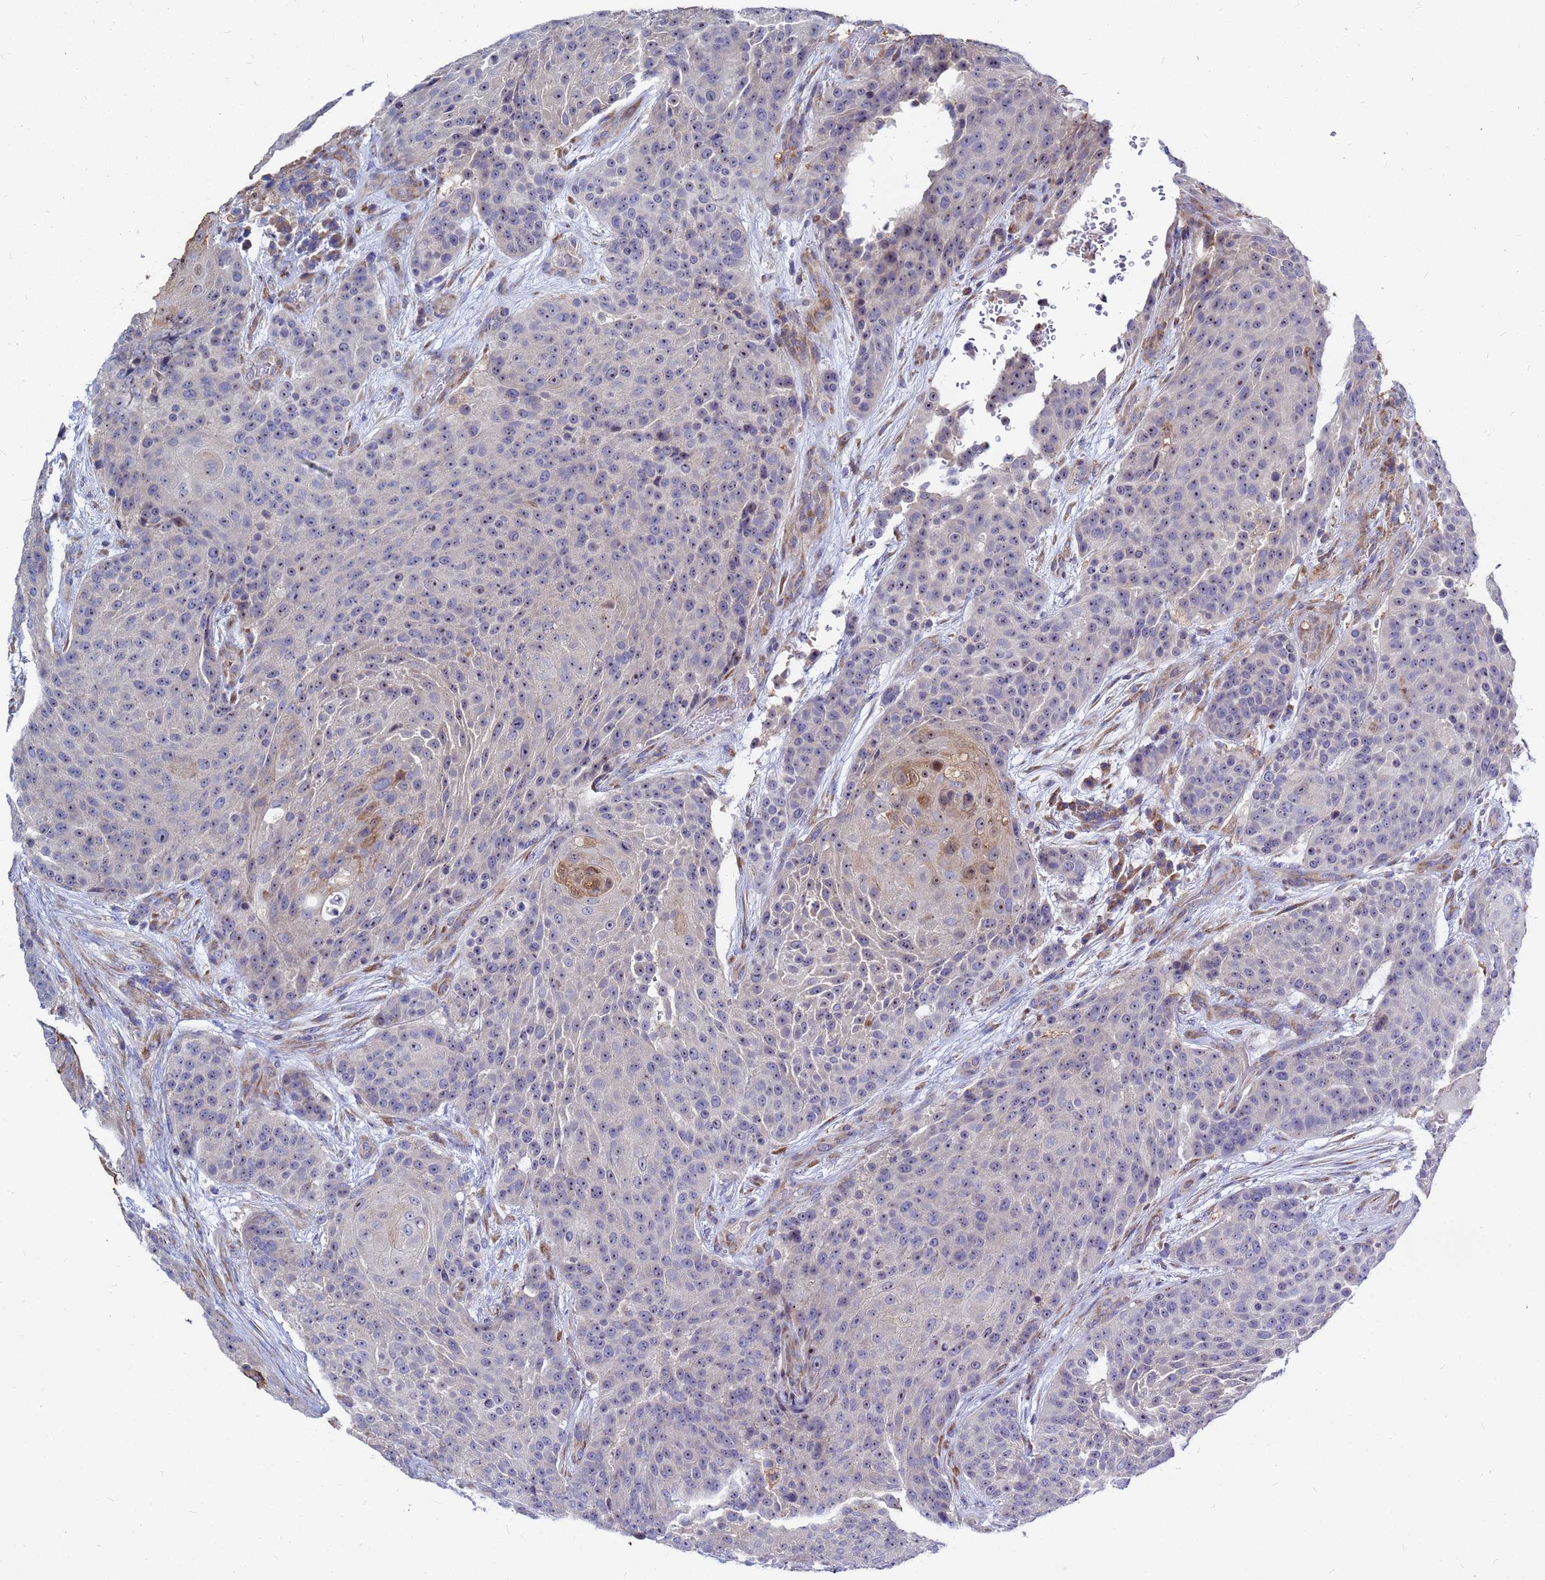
{"staining": {"intensity": "weak", "quantity": "25%-75%", "location": "nuclear"}, "tissue": "urothelial cancer", "cell_type": "Tumor cells", "image_type": "cancer", "snomed": [{"axis": "morphology", "description": "Urothelial carcinoma, High grade"}, {"axis": "topography", "description": "Urinary bladder"}], "caption": "DAB (3,3'-diaminobenzidine) immunohistochemical staining of high-grade urothelial carcinoma demonstrates weak nuclear protein expression in about 25%-75% of tumor cells.", "gene": "MOB2", "patient": {"sex": "female", "age": 63}}